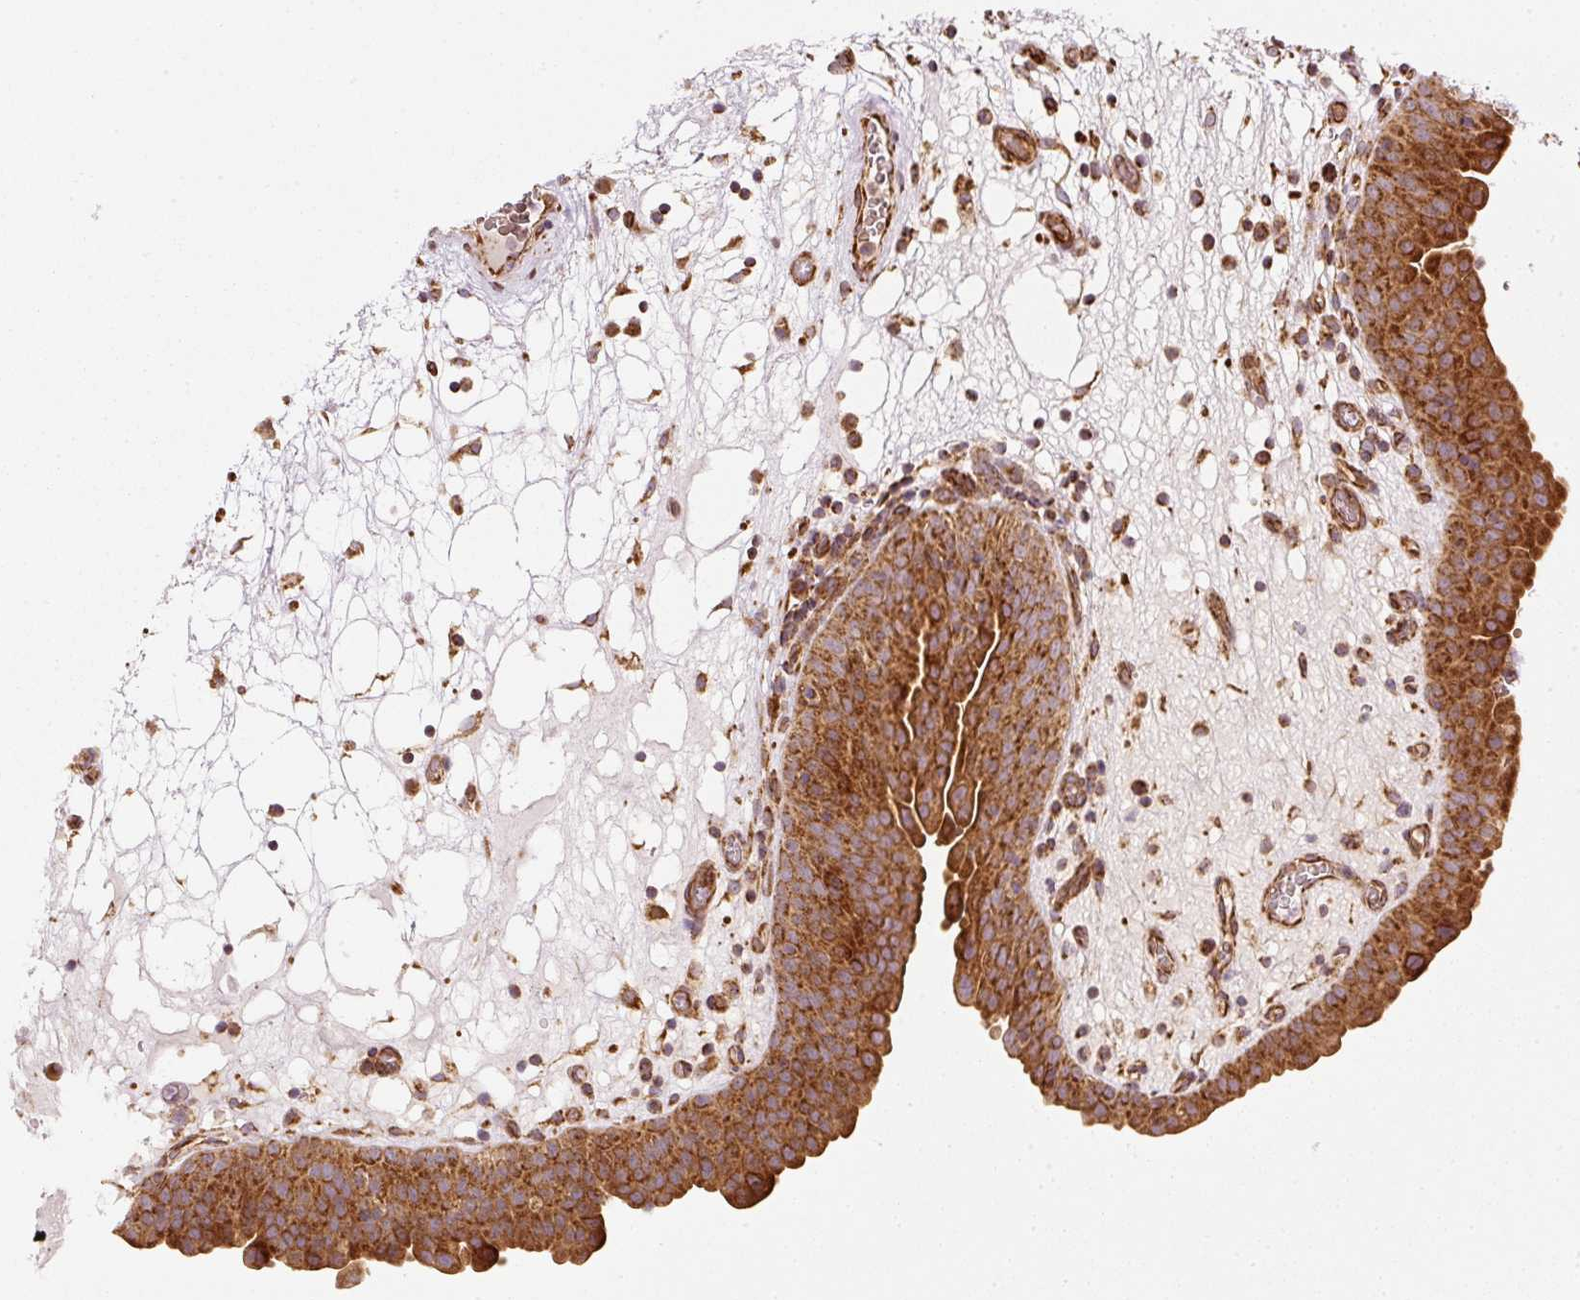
{"staining": {"intensity": "strong", "quantity": ">75%", "location": "cytoplasmic/membranous"}, "tissue": "urinary bladder", "cell_type": "Urothelial cells", "image_type": "normal", "snomed": [{"axis": "morphology", "description": "Normal tissue, NOS"}, {"axis": "topography", "description": "Urinary bladder"}], "caption": "Immunohistochemical staining of benign urinary bladder shows high levels of strong cytoplasmic/membranous positivity in approximately >75% of urothelial cells. Nuclei are stained in blue.", "gene": "ISCU", "patient": {"sex": "male", "age": 71}}